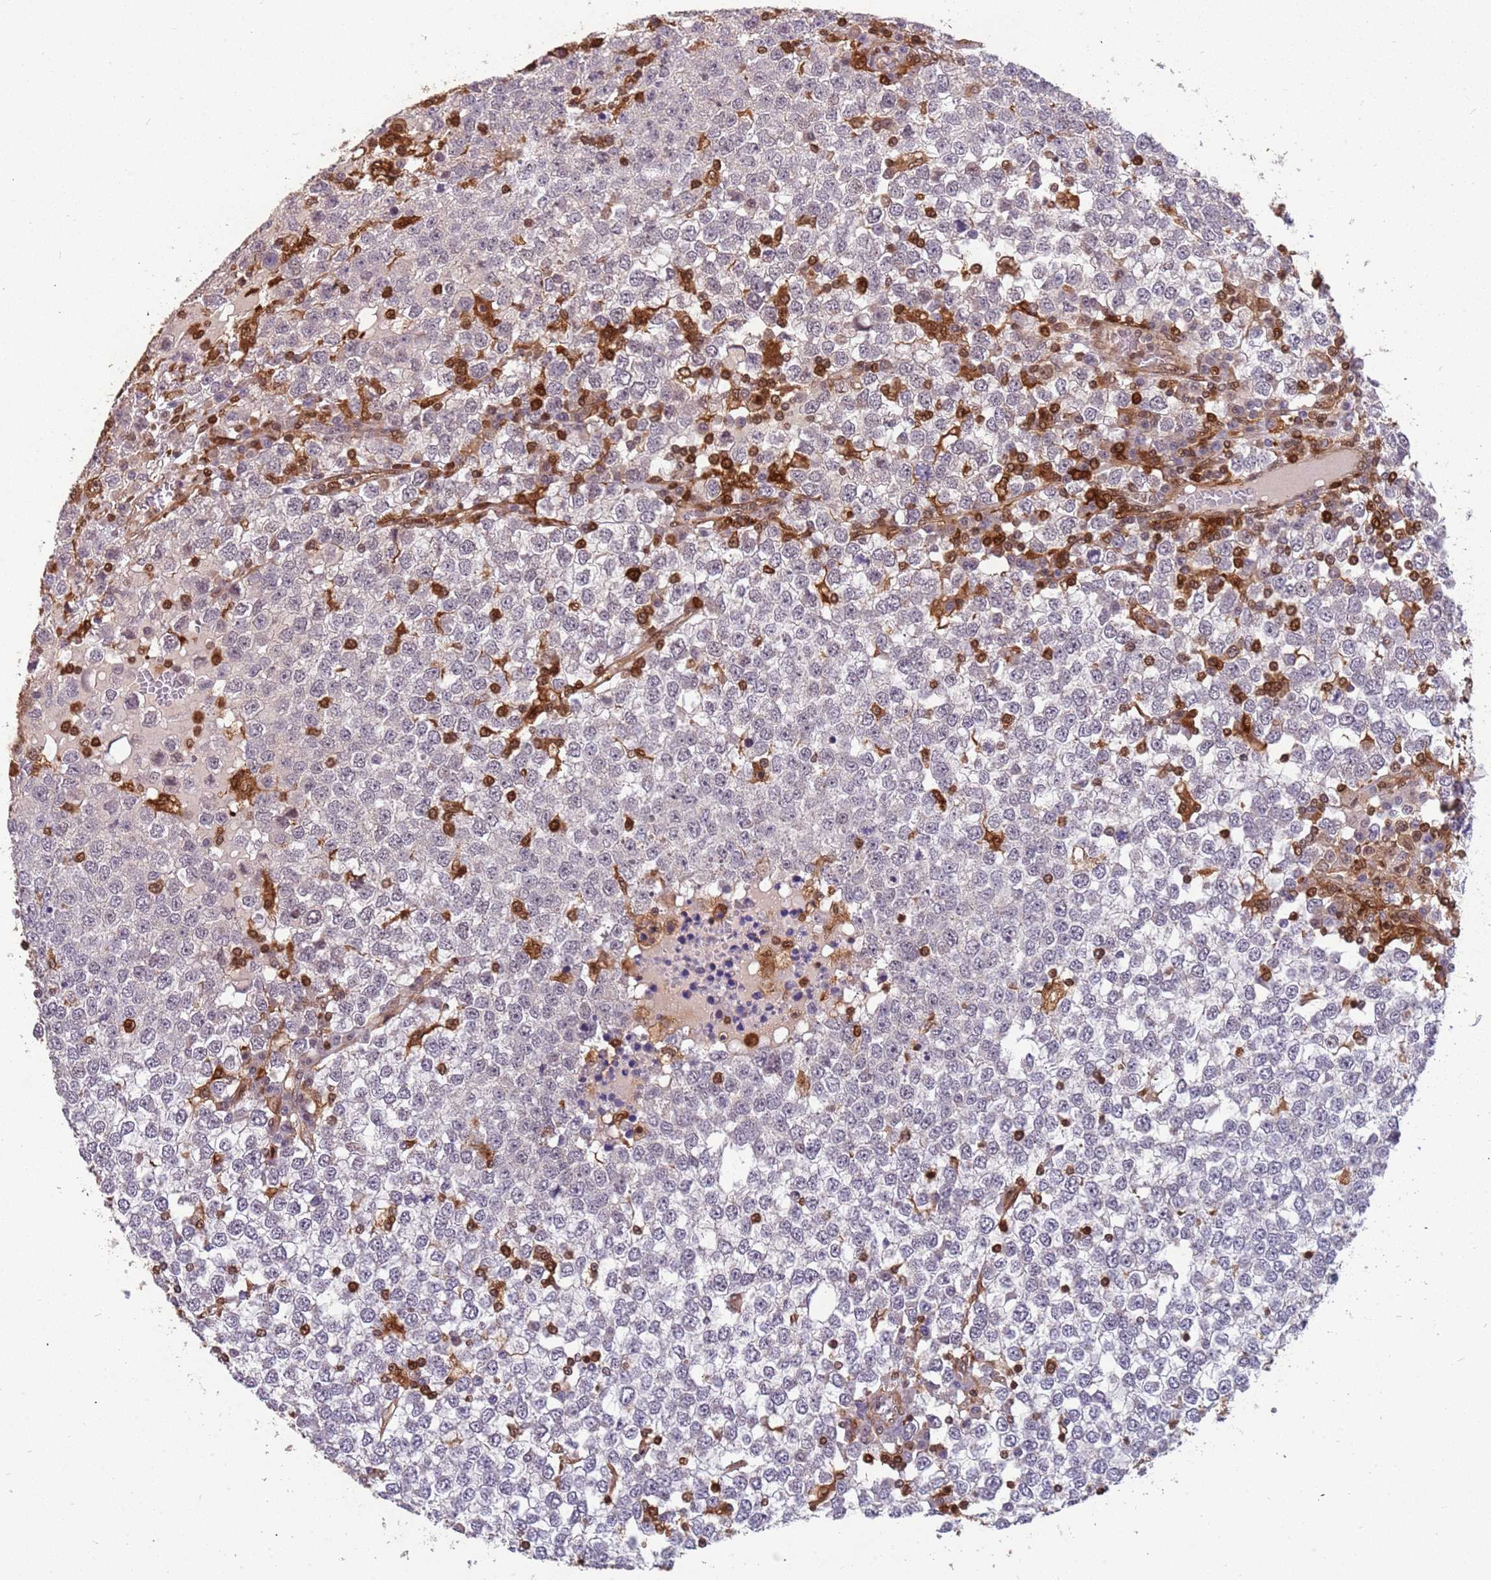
{"staining": {"intensity": "negative", "quantity": "none", "location": "none"}, "tissue": "testis cancer", "cell_type": "Tumor cells", "image_type": "cancer", "snomed": [{"axis": "morphology", "description": "Seminoma, NOS"}, {"axis": "topography", "description": "Testis"}], "caption": "Immunohistochemistry of testis seminoma shows no positivity in tumor cells. (Stains: DAB immunohistochemistry with hematoxylin counter stain, Microscopy: brightfield microscopy at high magnification).", "gene": "GBP2", "patient": {"sex": "male", "age": 65}}